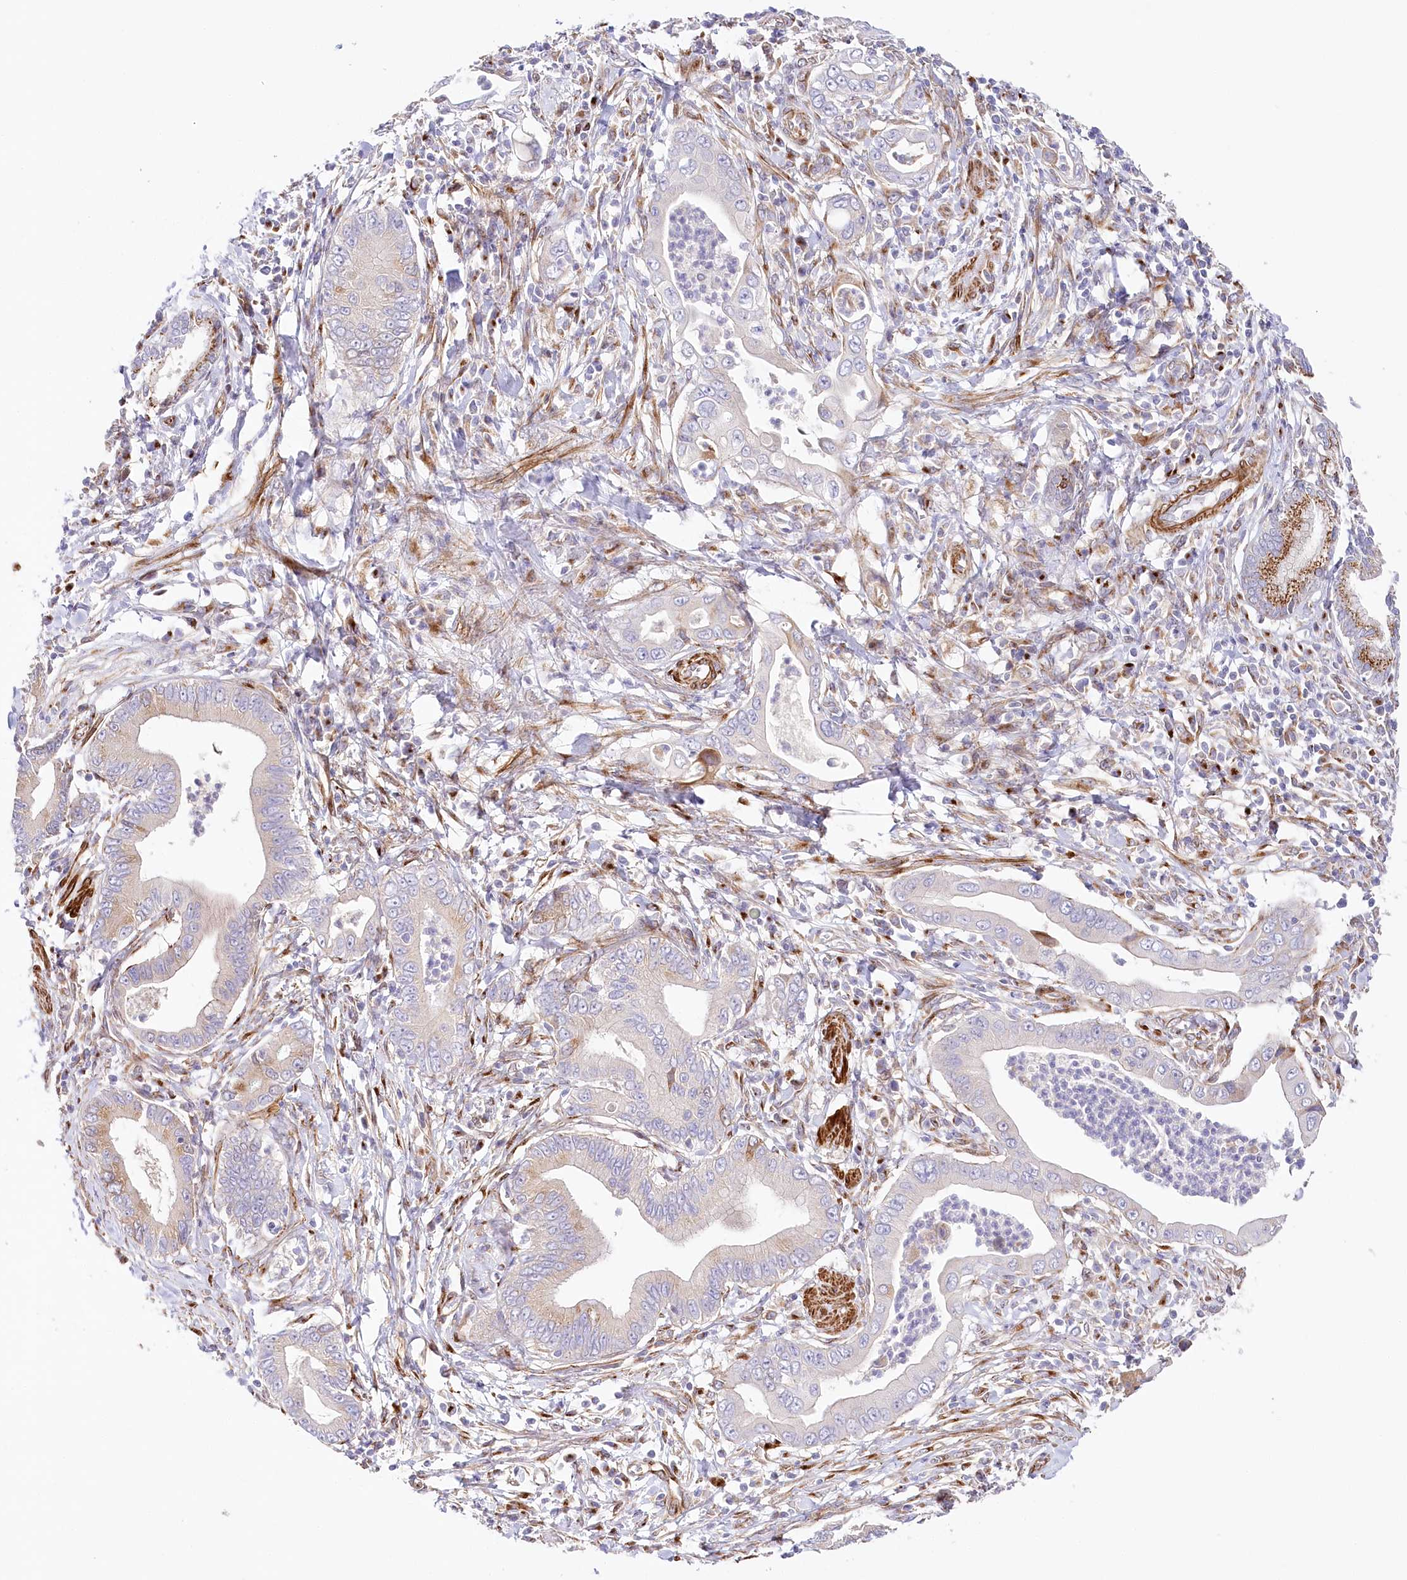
{"staining": {"intensity": "weak", "quantity": "<25%", "location": "cytoplasmic/membranous"}, "tissue": "pancreatic cancer", "cell_type": "Tumor cells", "image_type": "cancer", "snomed": [{"axis": "morphology", "description": "Adenocarcinoma, NOS"}, {"axis": "topography", "description": "Pancreas"}], "caption": "There is no significant positivity in tumor cells of pancreatic cancer. (Immunohistochemistry, brightfield microscopy, high magnification).", "gene": "ABRAXAS2", "patient": {"sex": "male", "age": 78}}